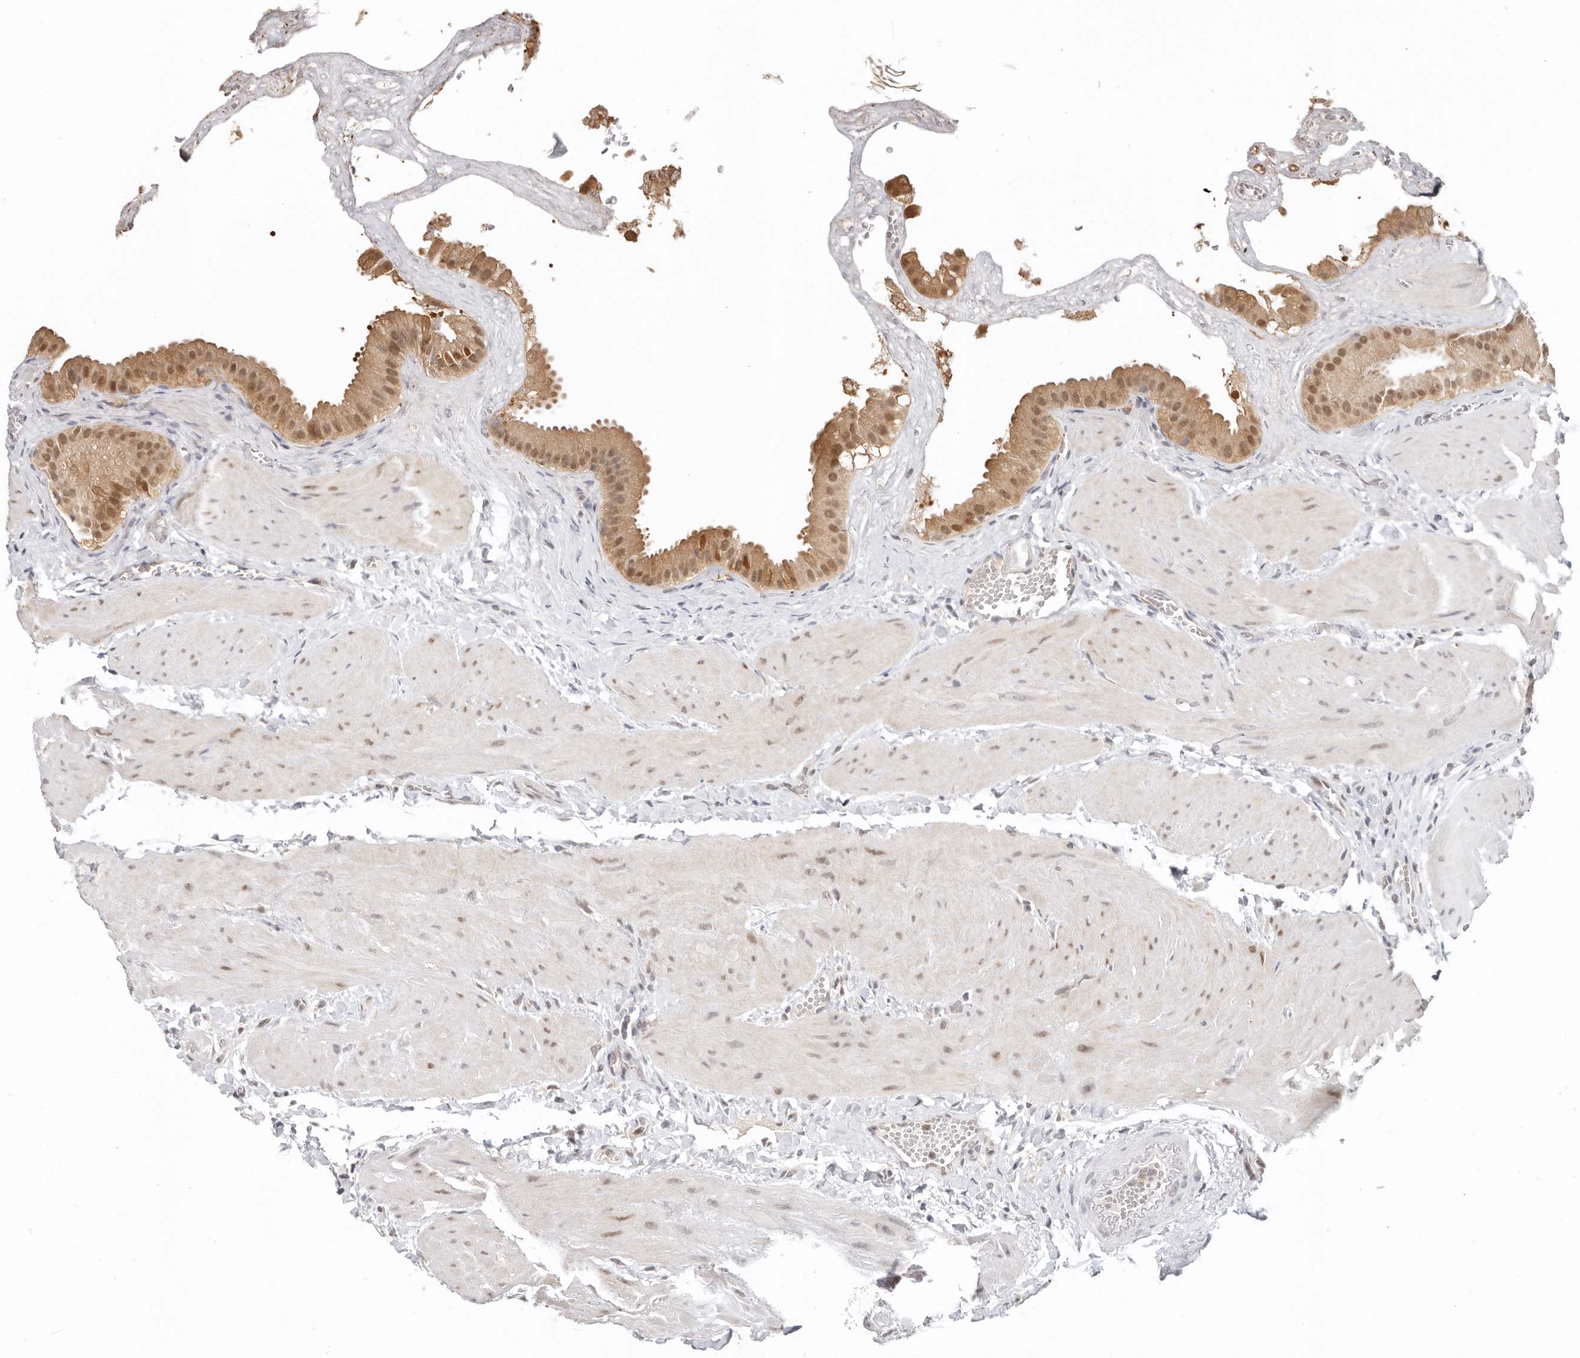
{"staining": {"intensity": "moderate", "quantity": ">75%", "location": "cytoplasmic/membranous,nuclear"}, "tissue": "gallbladder", "cell_type": "Glandular cells", "image_type": "normal", "snomed": [{"axis": "morphology", "description": "Normal tissue, NOS"}, {"axis": "topography", "description": "Gallbladder"}], "caption": "An immunohistochemistry (IHC) photomicrograph of unremarkable tissue is shown. Protein staining in brown shows moderate cytoplasmic/membranous,nuclear positivity in gallbladder within glandular cells. The staining was performed using DAB (3,3'-diaminobenzidine), with brown indicating positive protein expression. Nuclei are stained blue with hematoxylin.", "gene": "LARP7", "patient": {"sex": "male", "age": 55}}